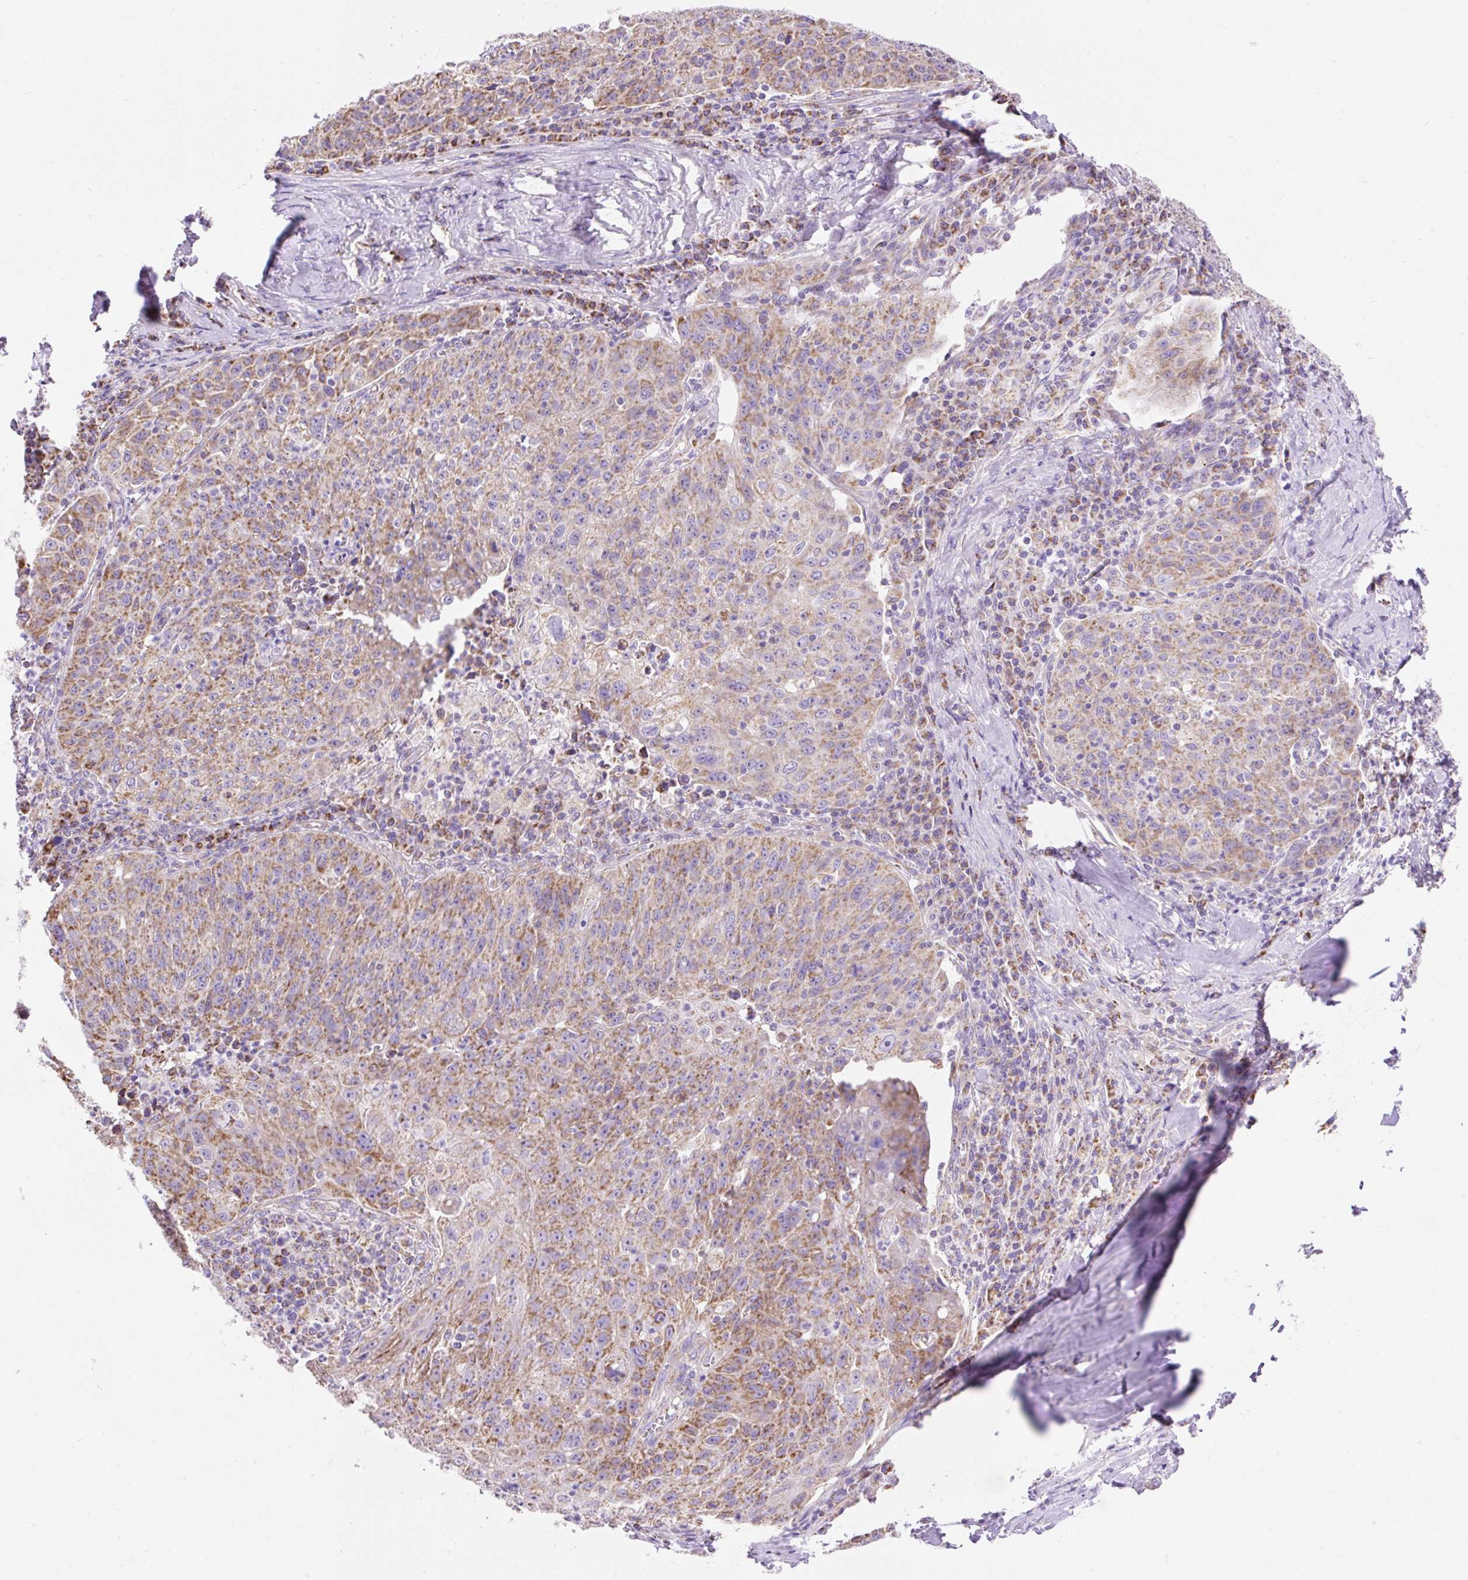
{"staining": {"intensity": "moderate", "quantity": ">75%", "location": "cytoplasmic/membranous"}, "tissue": "lung cancer", "cell_type": "Tumor cells", "image_type": "cancer", "snomed": [{"axis": "morphology", "description": "Squamous cell carcinoma, NOS"}, {"axis": "morphology", "description": "Squamous cell carcinoma, metastatic, NOS"}, {"axis": "topography", "description": "Bronchus"}, {"axis": "topography", "description": "Lung"}], "caption": "A medium amount of moderate cytoplasmic/membranous staining is appreciated in about >75% of tumor cells in lung cancer tissue. (Brightfield microscopy of DAB IHC at high magnification).", "gene": "DAAM2", "patient": {"sex": "male", "age": 62}}